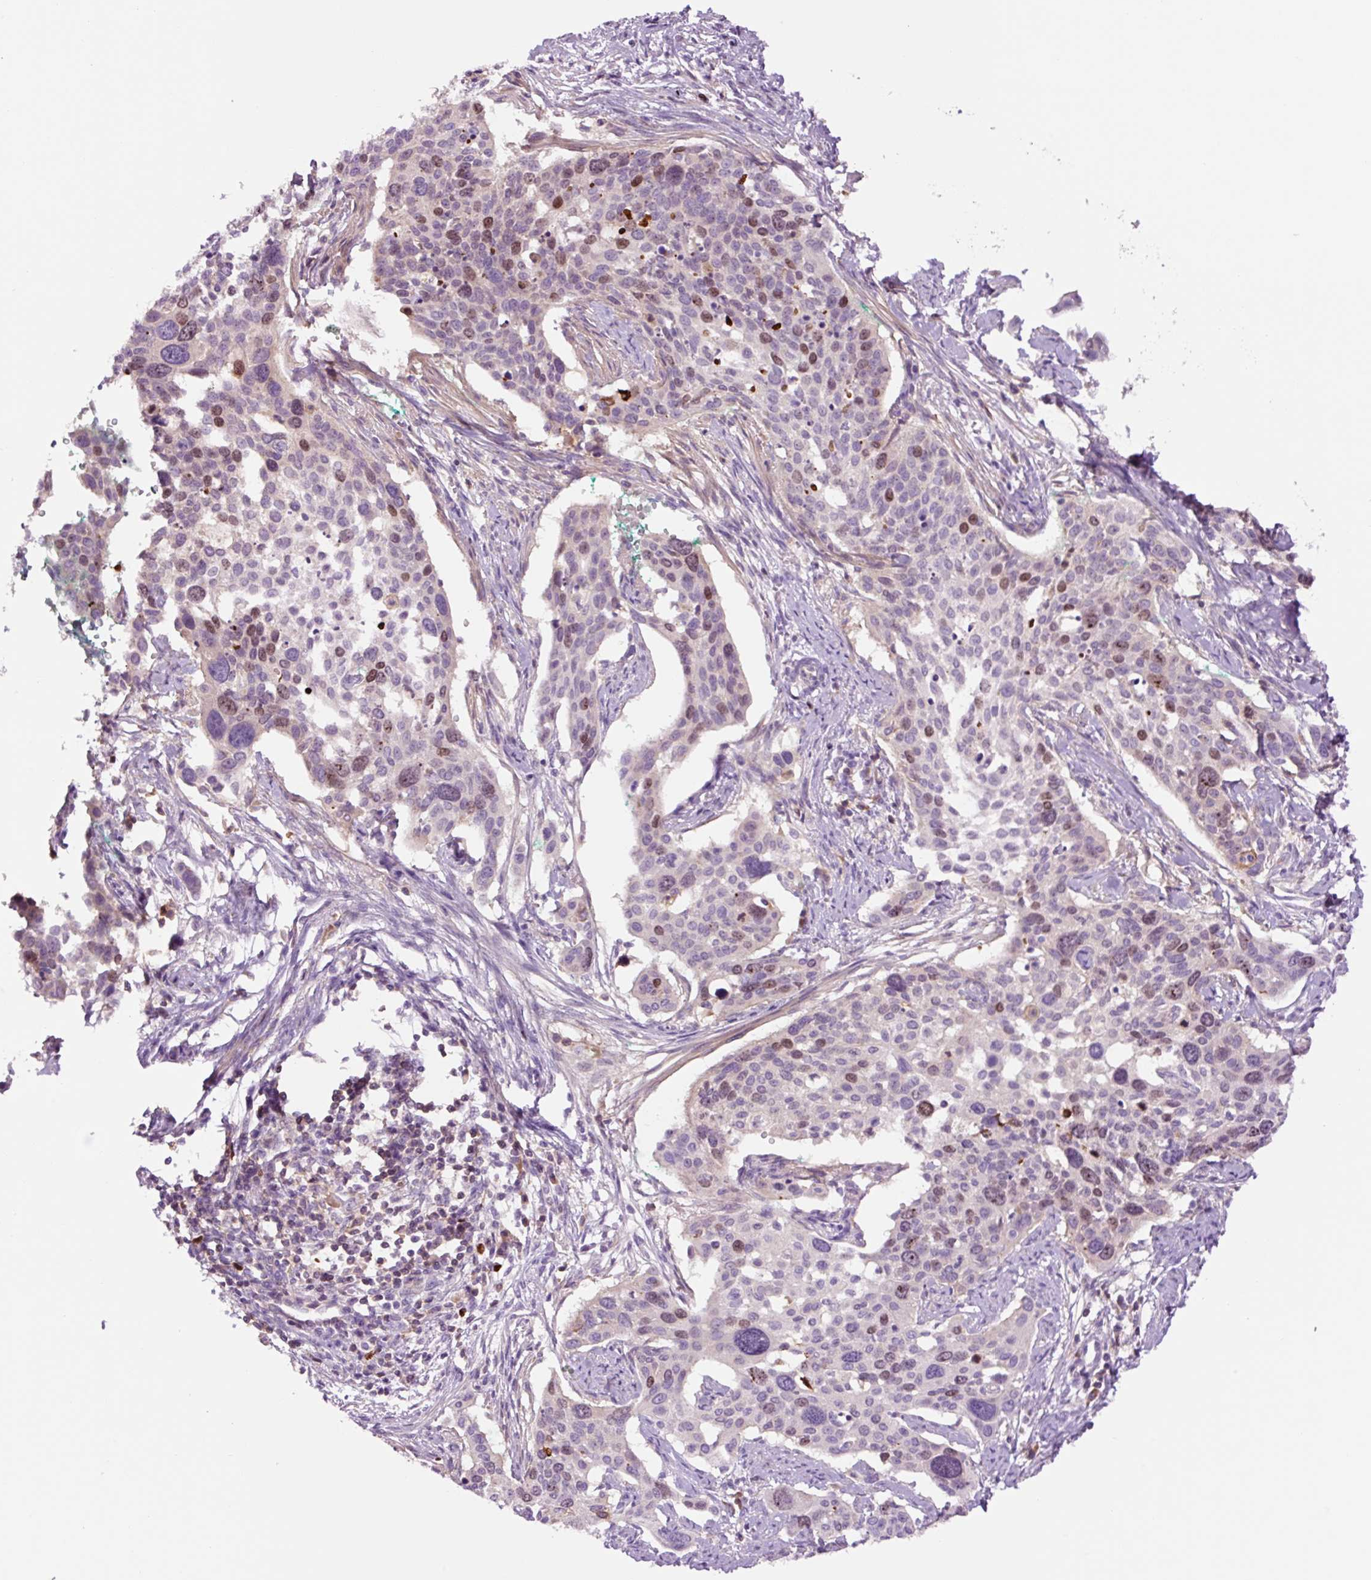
{"staining": {"intensity": "moderate", "quantity": "25%-75%", "location": "nuclear"}, "tissue": "cervical cancer", "cell_type": "Tumor cells", "image_type": "cancer", "snomed": [{"axis": "morphology", "description": "Squamous cell carcinoma, NOS"}, {"axis": "topography", "description": "Cervix"}], "caption": "About 25%-75% of tumor cells in human cervical cancer reveal moderate nuclear protein expression as visualized by brown immunohistochemical staining.", "gene": "DPPA4", "patient": {"sex": "female", "age": 44}}